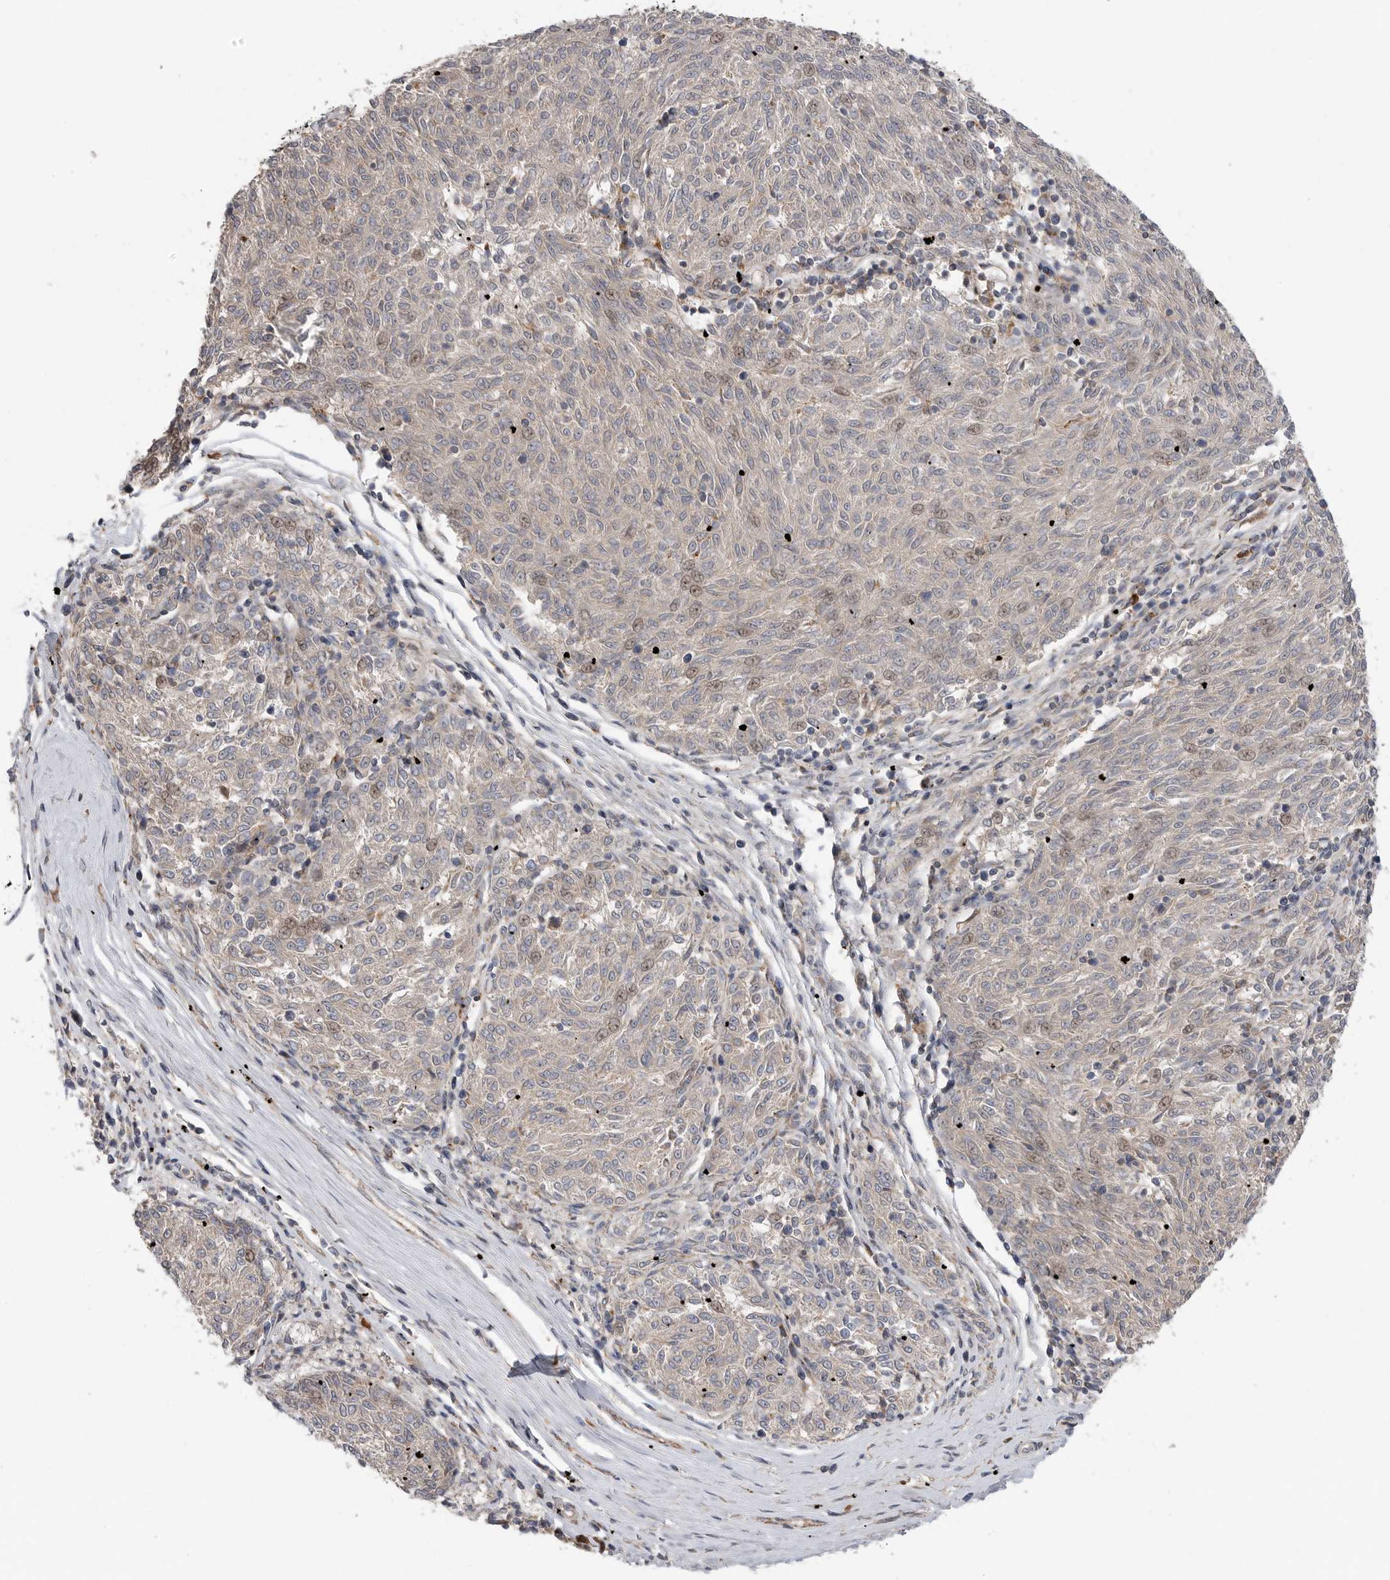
{"staining": {"intensity": "weak", "quantity": "<25%", "location": "nuclear"}, "tissue": "melanoma", "cell_type": "Tumor cells", "image_type": "cancer", "snomed": [{"axis": "morphology", "description": "Malignant melanoma, NOS"}, {"axis": "topography", "description": "Skin"}], "caption": "Tumor cells show no significant protein expression in malignant melanoma.", "gene": "GALNS", "patient": {"sex": "female", "age": 72}}